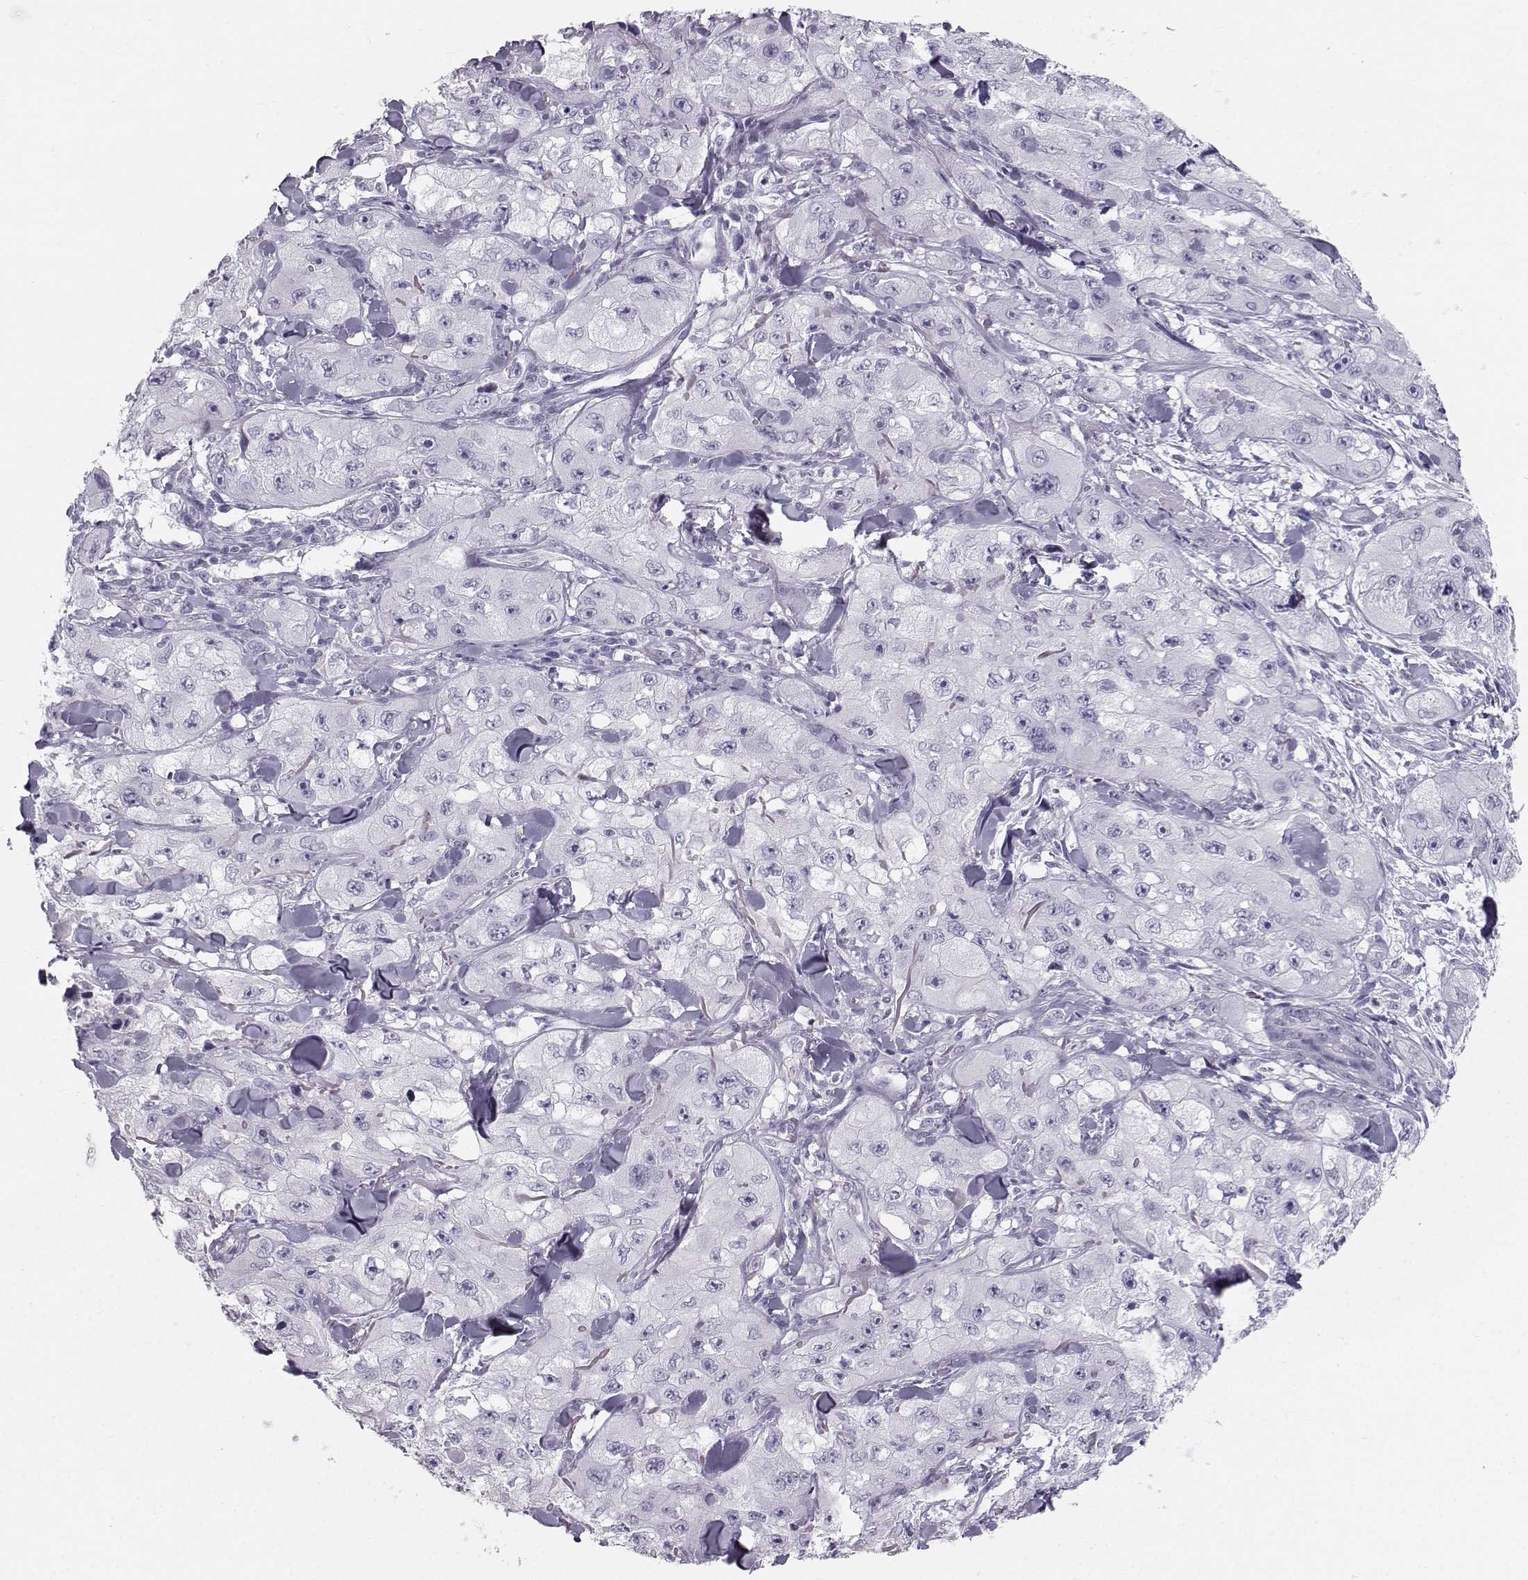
{"staining": {"intensity": "negative", "quantity": "none", "location": "none"}, "tissue": "skin cancer", "cell_type": "Tumor cells", "image_type": "cancer", "snomed": [{"axis": "morphology", "description": "Squamous cell carcinoma, NOS"}, {"axis": "topography", "description": "Skin"}, {"axis": "topography", "description": "Subcutis"}], "caption": "A high-resolution photomicrograph shows immunohistochemistry (IHC) staining of squamous cell carcinoma (skin), which displays no significant expression in tumor cells.", "gene": "CASR", "patient": {"sex": "male", "age": 73}}